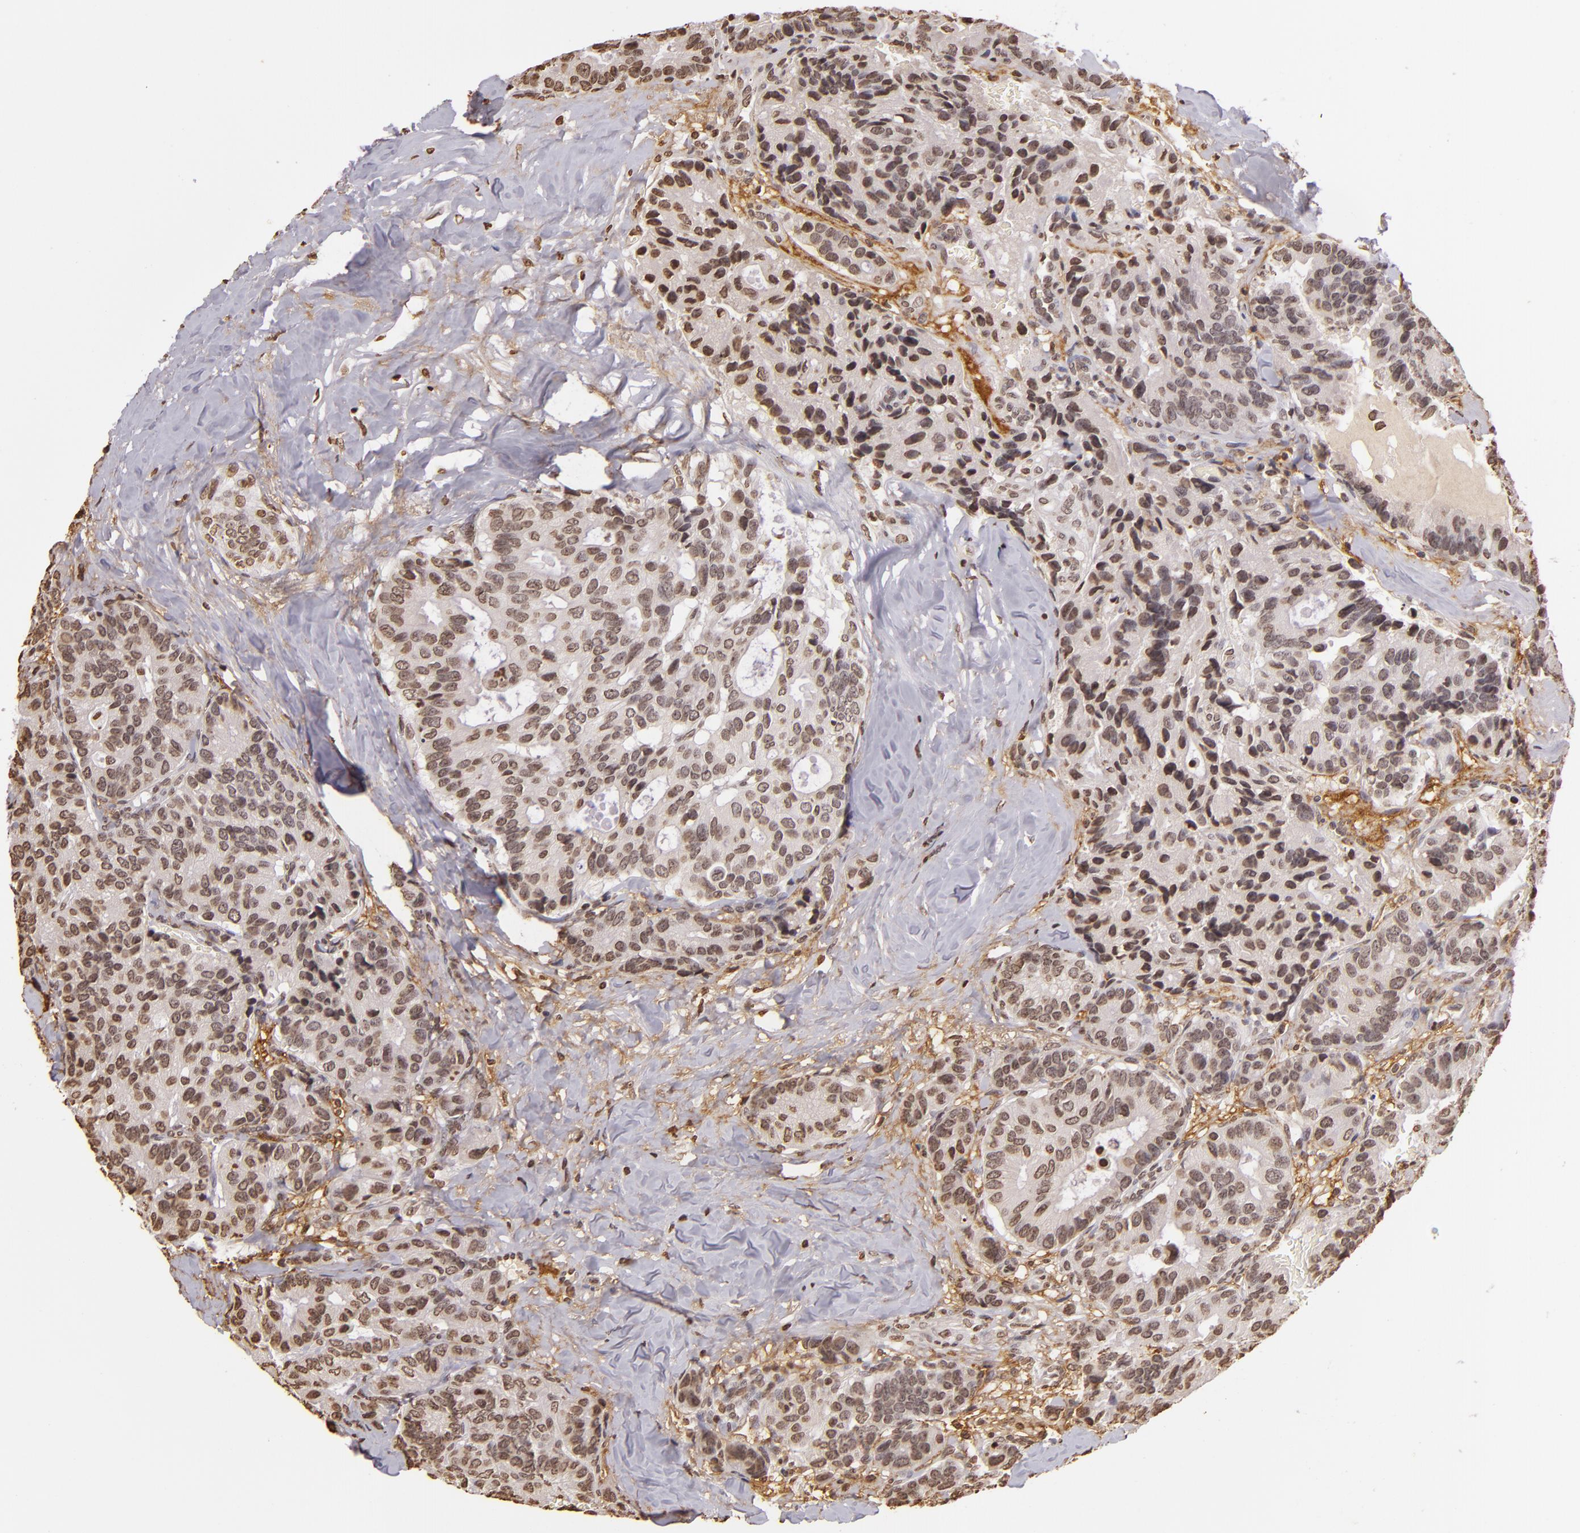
{"staining": {"intensity": "weak", "quantity": ">75%", "location": "nuclear"}, "tissue": "breast cancer", "cell_type": "Tumor cells", "image_type": "cancer", "snomed": [{"axis": "morphology", "description": "Duct carcinoma"}, {"axis": "topography", "description": "Breast"}], "caption": "Protein expression analysis of breast intraductal carcinoma displays weak nuclear staining in about >75% of tumor cells. (DAB = brown stain, brightfield microscopy at high magnification).", "gene": "THRB", "patient": {"sex": "female", "age": 69}}